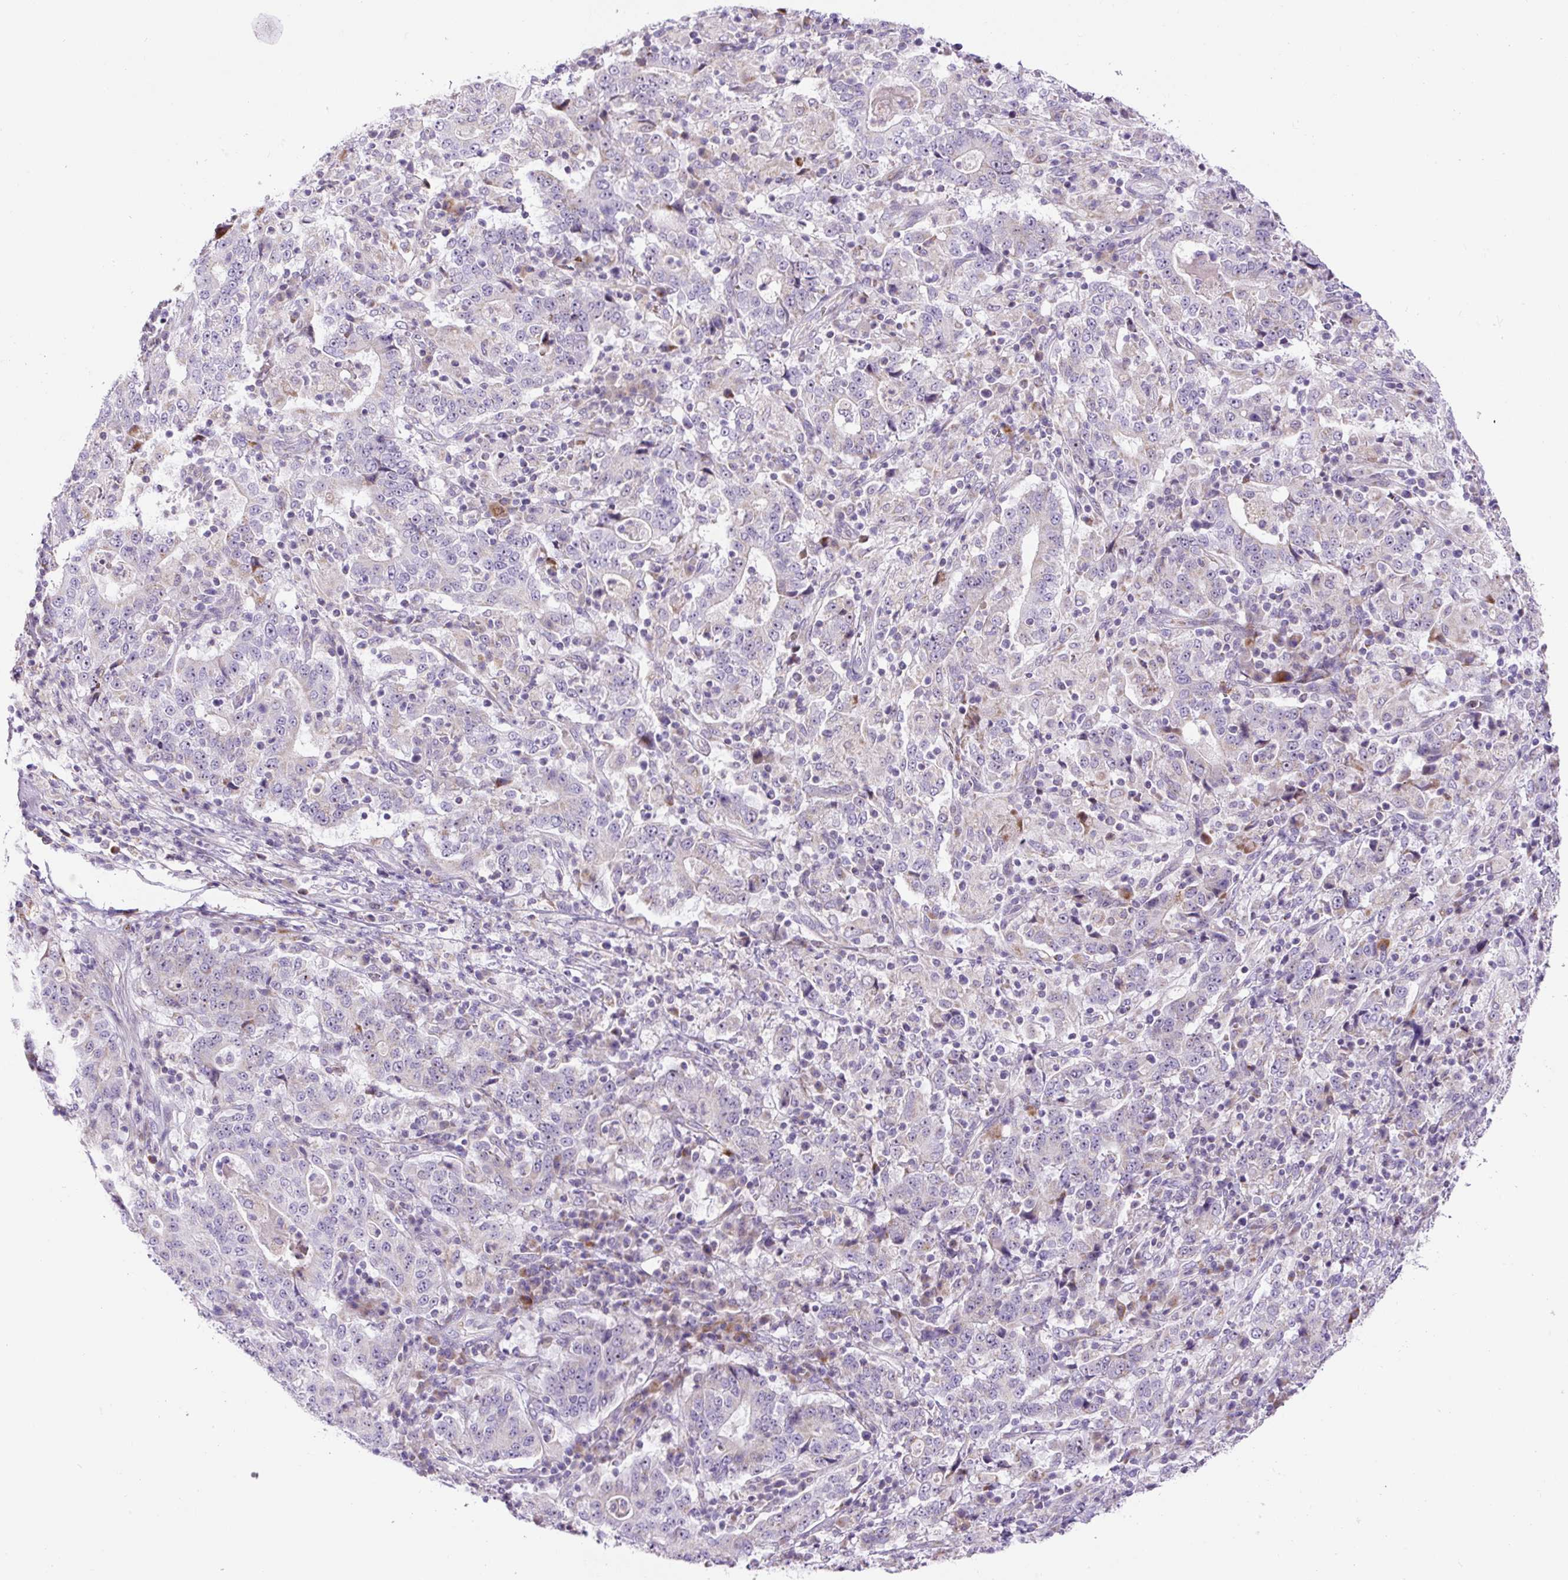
{"staining": {"intensity": "negative", "quantity": "none", "location": "none"}, "tissue": "stomach cancer", "cell_type": "Tumor cells", "image_type": "cancer", "snomed": [{"axis": "morphology", "description": "Normal tissue, NOS"}, {"axis": "morphology", "description": "Adenocarcinoma, NOS"}, {"axis": "topography", "description": "Stomach, upper"}, {"axis": "topography", "description": "Stomach"}], "caption": "This is a photomicrograph of immunohistochemistry (IHC) staining of stomach cancer (adenocarcinoma), which shows no expression in tumor cells. (DAB (3,3'-diaminobenzidine) immunohistochemistry, high magnification).", "gene": "ZNF596", "patient": {"sex": "male", "age": 59}}